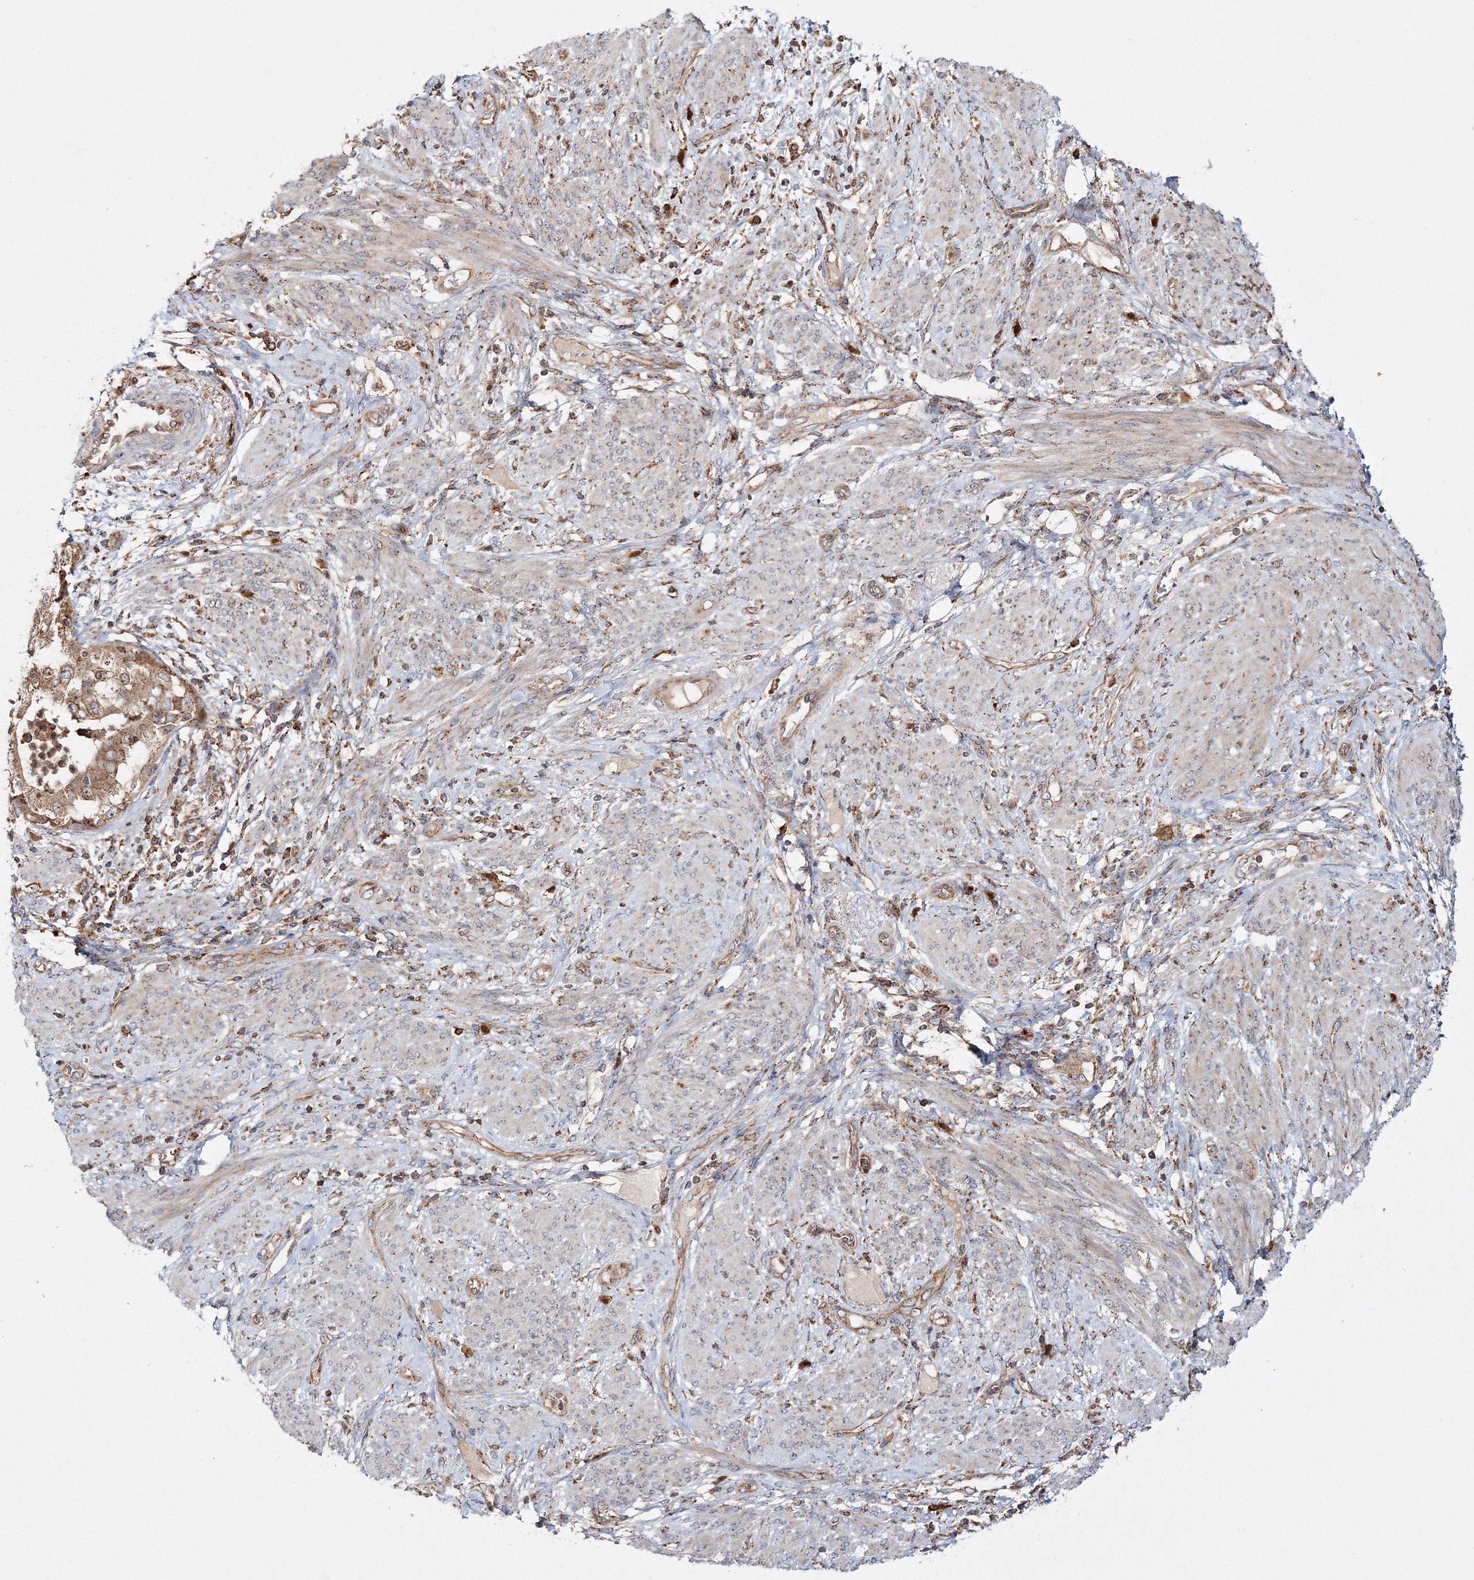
{"staining": {"intensity": "moderate", "quantity": ">75%", "location": "cytoplasmic/membranous"}, "tissue": "endometrial cancer", "cell_type": "Tumor cells", "image_type": "cancer", "snomed": [{"axis": "morphology", "description": "Adenocarcinoma, NOS"}, {"axis": "topography", "description": "Endometrium"}], "caption": "There is medium levels of moderate cytoplasmic/membranous positivity in tumor cells of endometrial cancer, as demonstrated by immunohistochemical staining (brown color).", "gene": "ARCN1", "patient": {"sex": "female", "age": 85}}